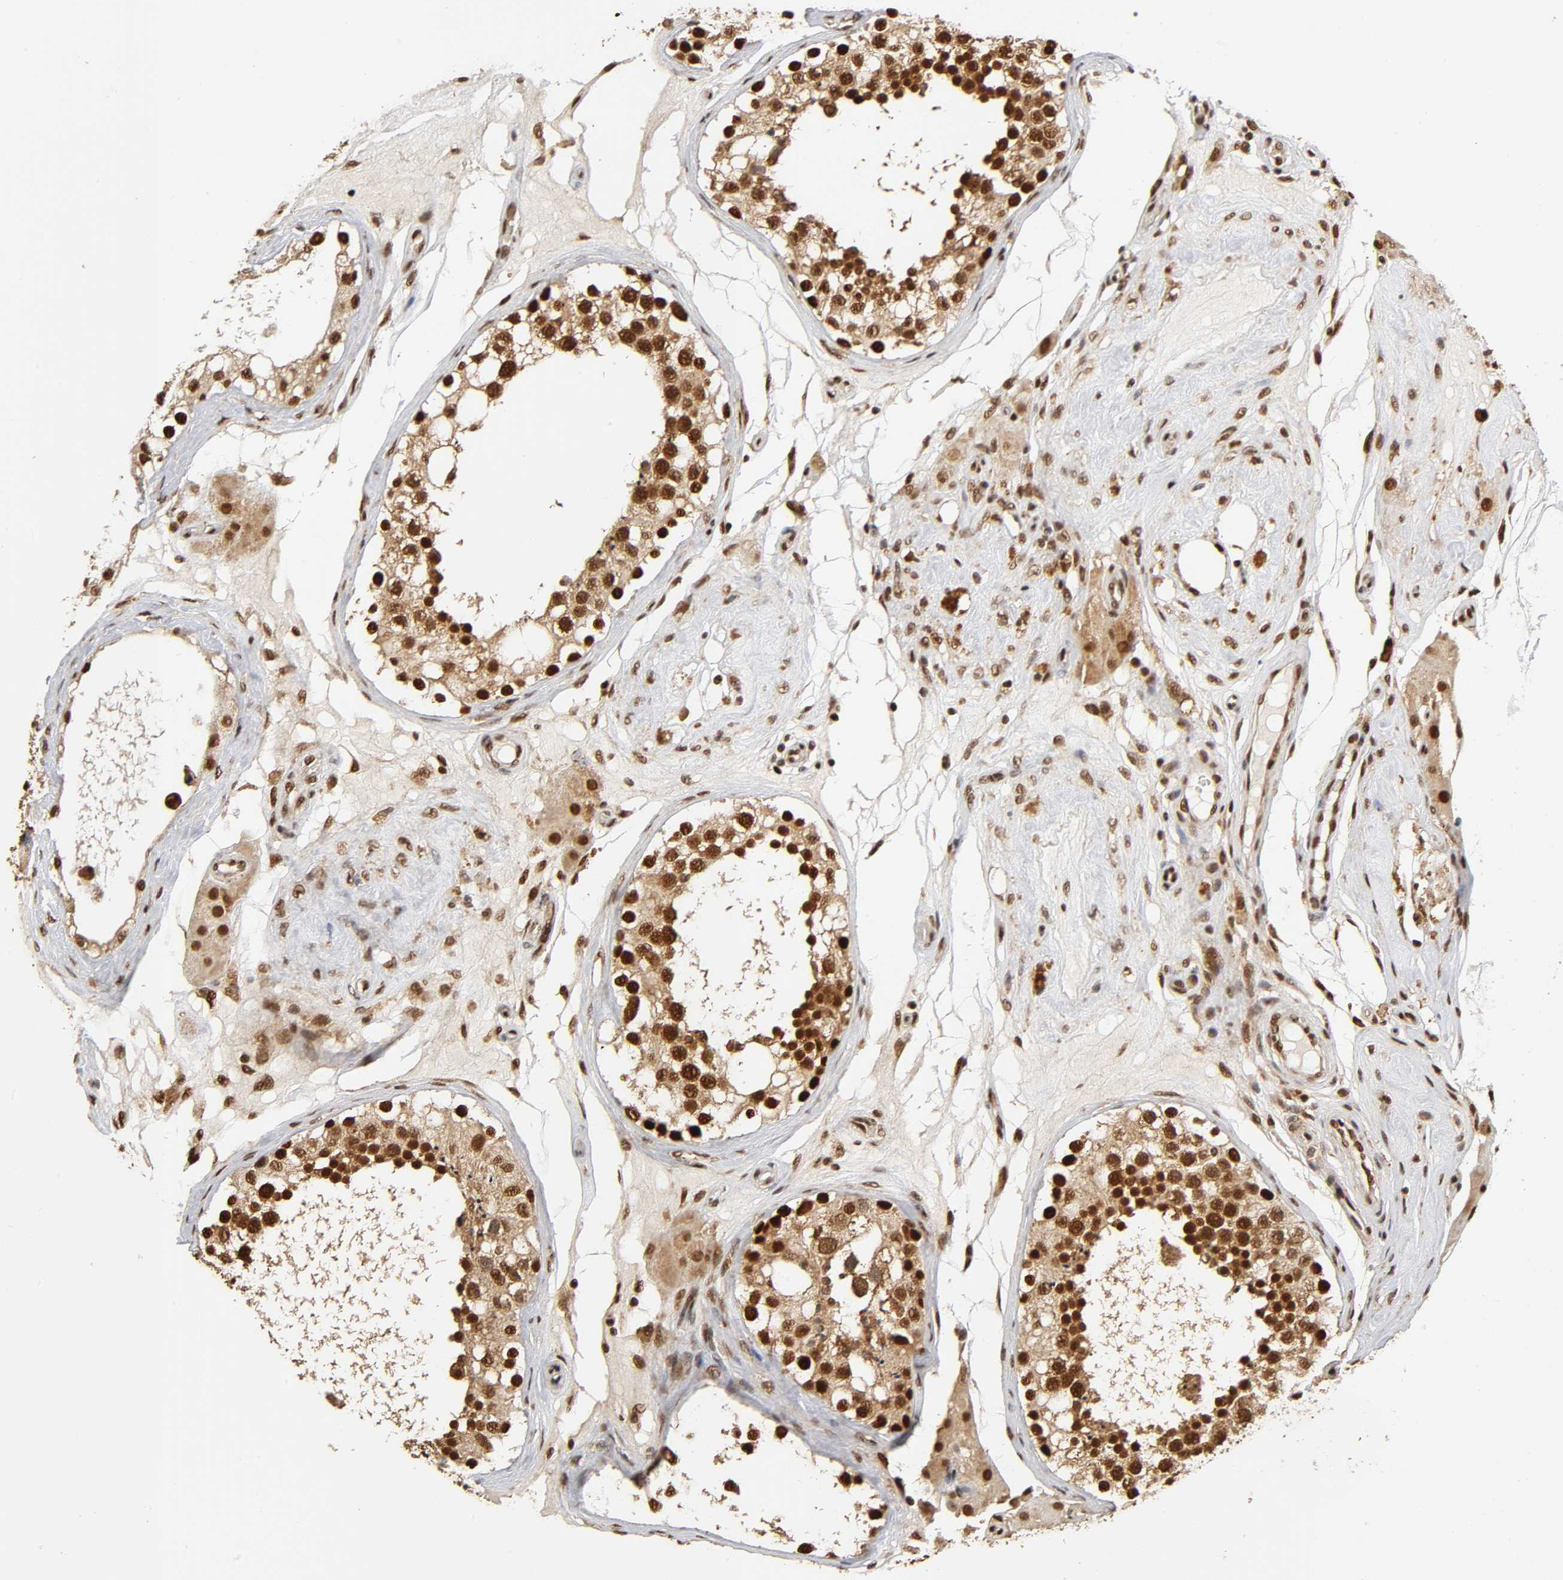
{"staining": {"intensity": "strong", "quantity": ">75%", "location": "cytoplasmic/membranous,nuclear"}, "tissue": "testis", "cell_type": "Cells in seminiferous ducts", "image_type": "normal", "snomed": [{"axis": "morphology", "description": "Normal tissue, NOS"}, {"axis": "topography", "description": "Testis"}], "caption": "Cells in seminiferous ducts reveal strong cytoplasmic/membranous,nuclear expression in about >75% of cells in normal testis.", "gene": "RNF122", "patient": {"sex": "male", "age": 68}}